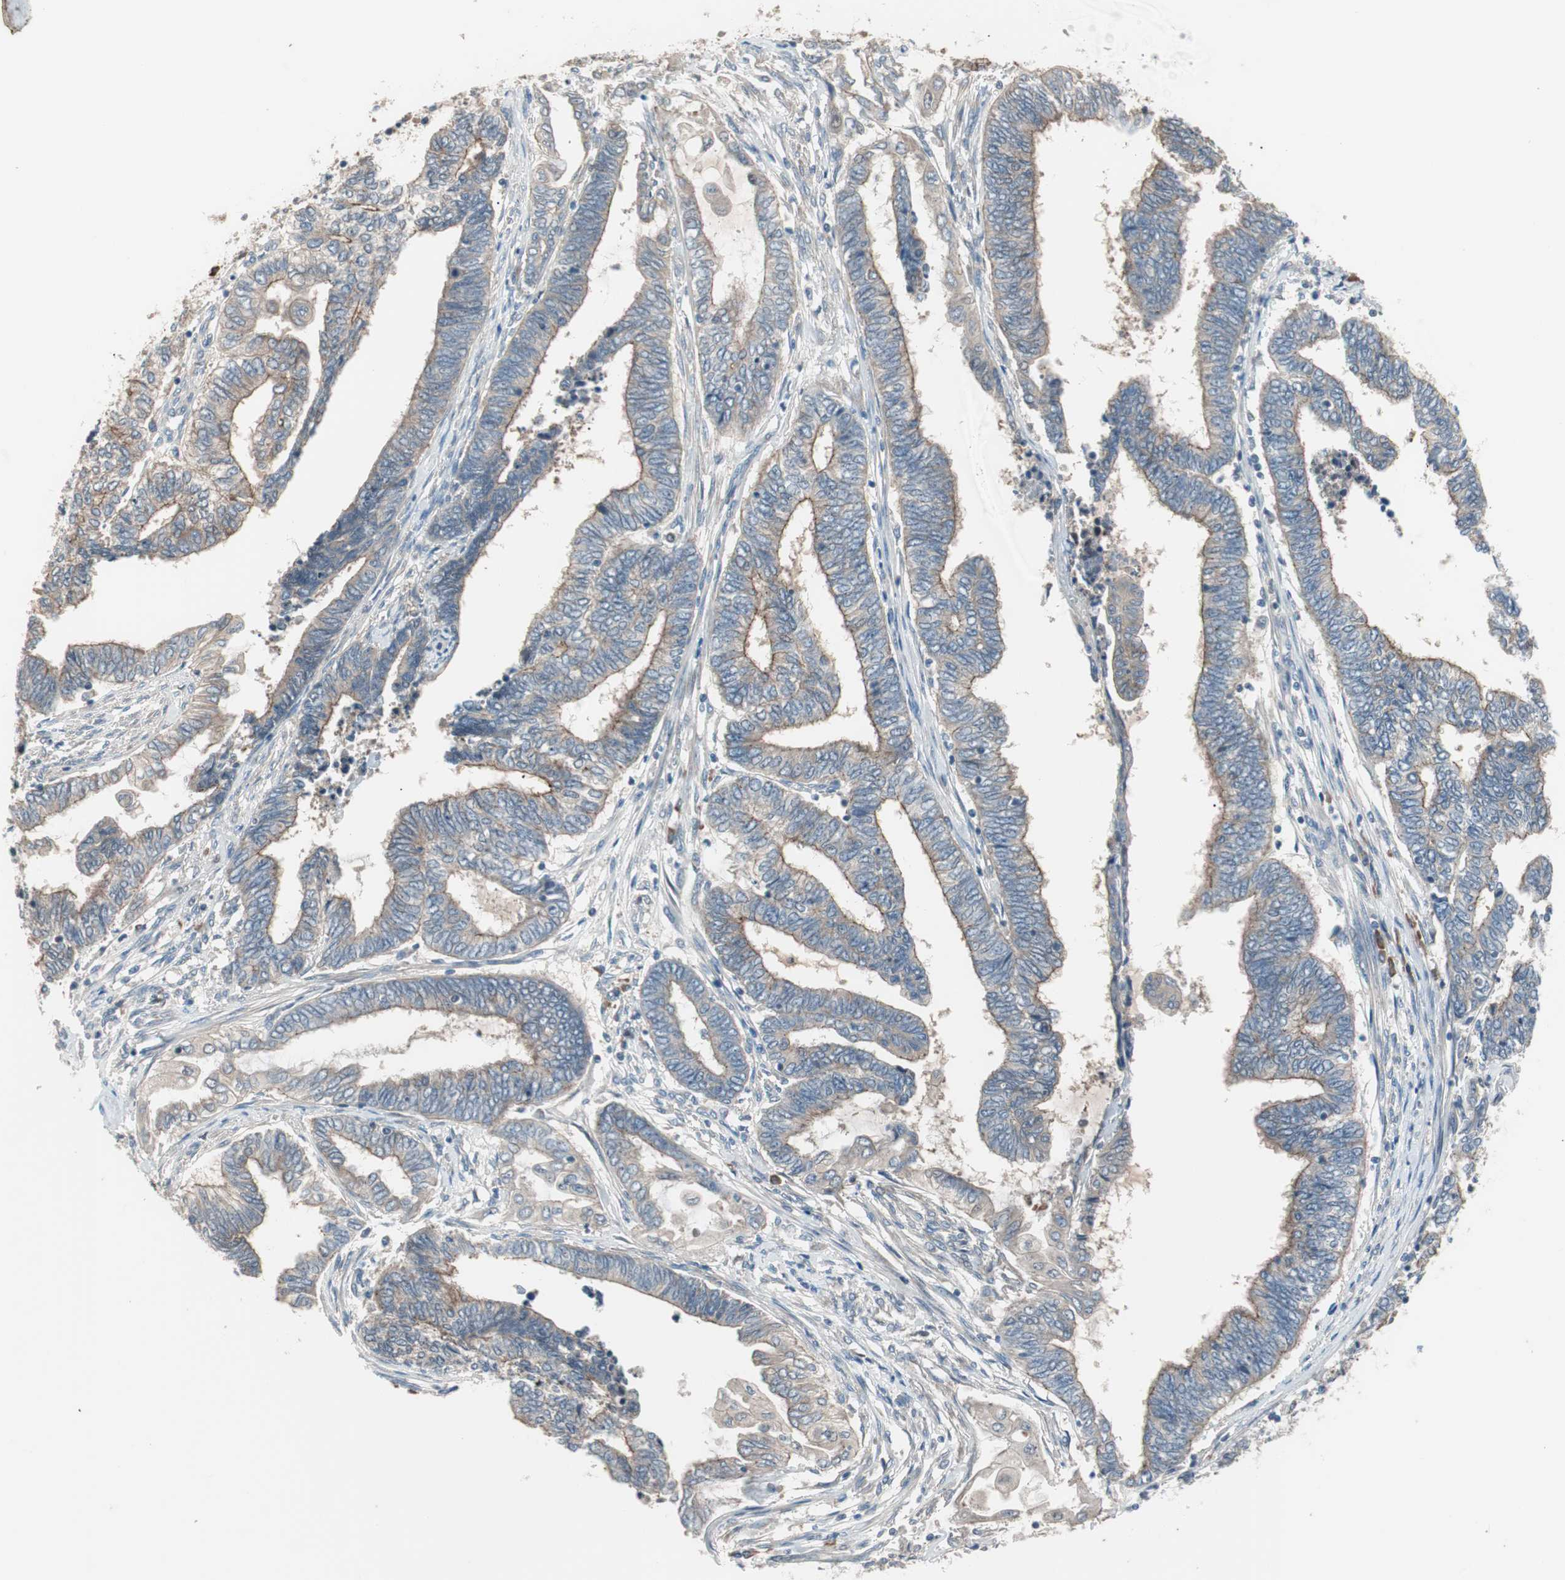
{"staining": {"intensity": "weak", "quantity": ">75%", "location": "cytoplasmic/membranous"}, "tissue": "endometrial cancer", "cell_type": "Tumor cells", "image_type": "cancer", "snomed": [{"axis": "morphology", "description": "Adenocarcinoma, NOS"}, {"axis": "topography", "description": "Uterus"}, {"axis": "topography", "description": "Endometrium"}], "caption": "Weak cytoplasmic/membranous positivity is present in about >75% of tumor cells in endometrial adenocarcinoma.", "gene": "PCK1", "patient": {"sex": "female", "age": 70}}